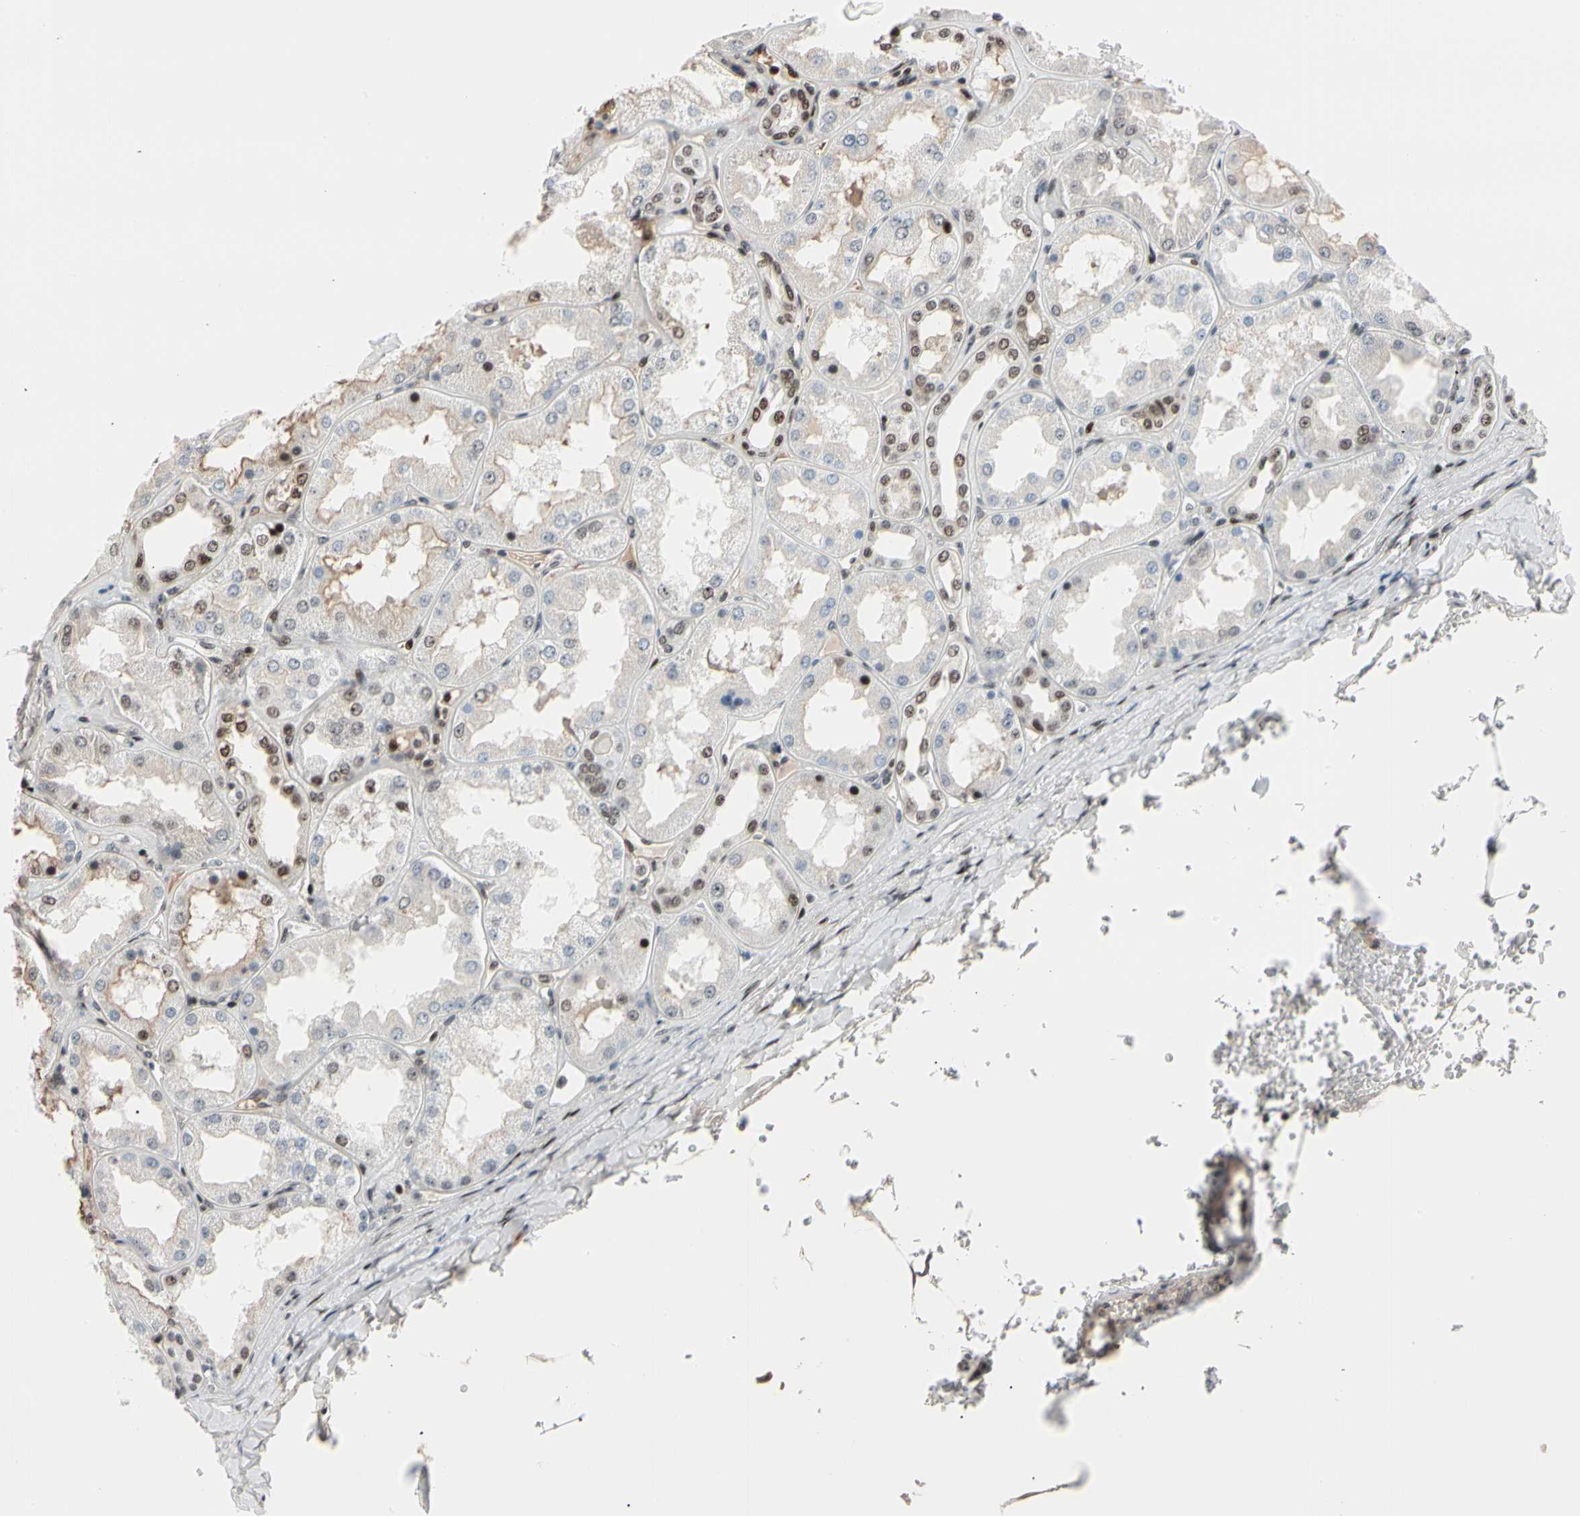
{"staining": {"intensity": "moderate", "quantity": "25%-75%", "location": "nuclear"}, "tissue": "kidney", "cell_type": "Cells in glomeruli", "image_type": "normal", "snomed": [{"axis": "morphology", "description": "Normal tissue, NOS"}, {"axis": "topography", "description": "Kidney"}], "caption": "Protein expression analysis of normal kidney demonstrates moderate nuclear staining in about 25%-75% of cells in glomeruli. The staining is performed using DAB brown chromogen to label protein expression. The nuclei are counter-stained blue using hematoxylin.", "gene": "FOXO3", "patient": {"sex": "female", "age": 56}}